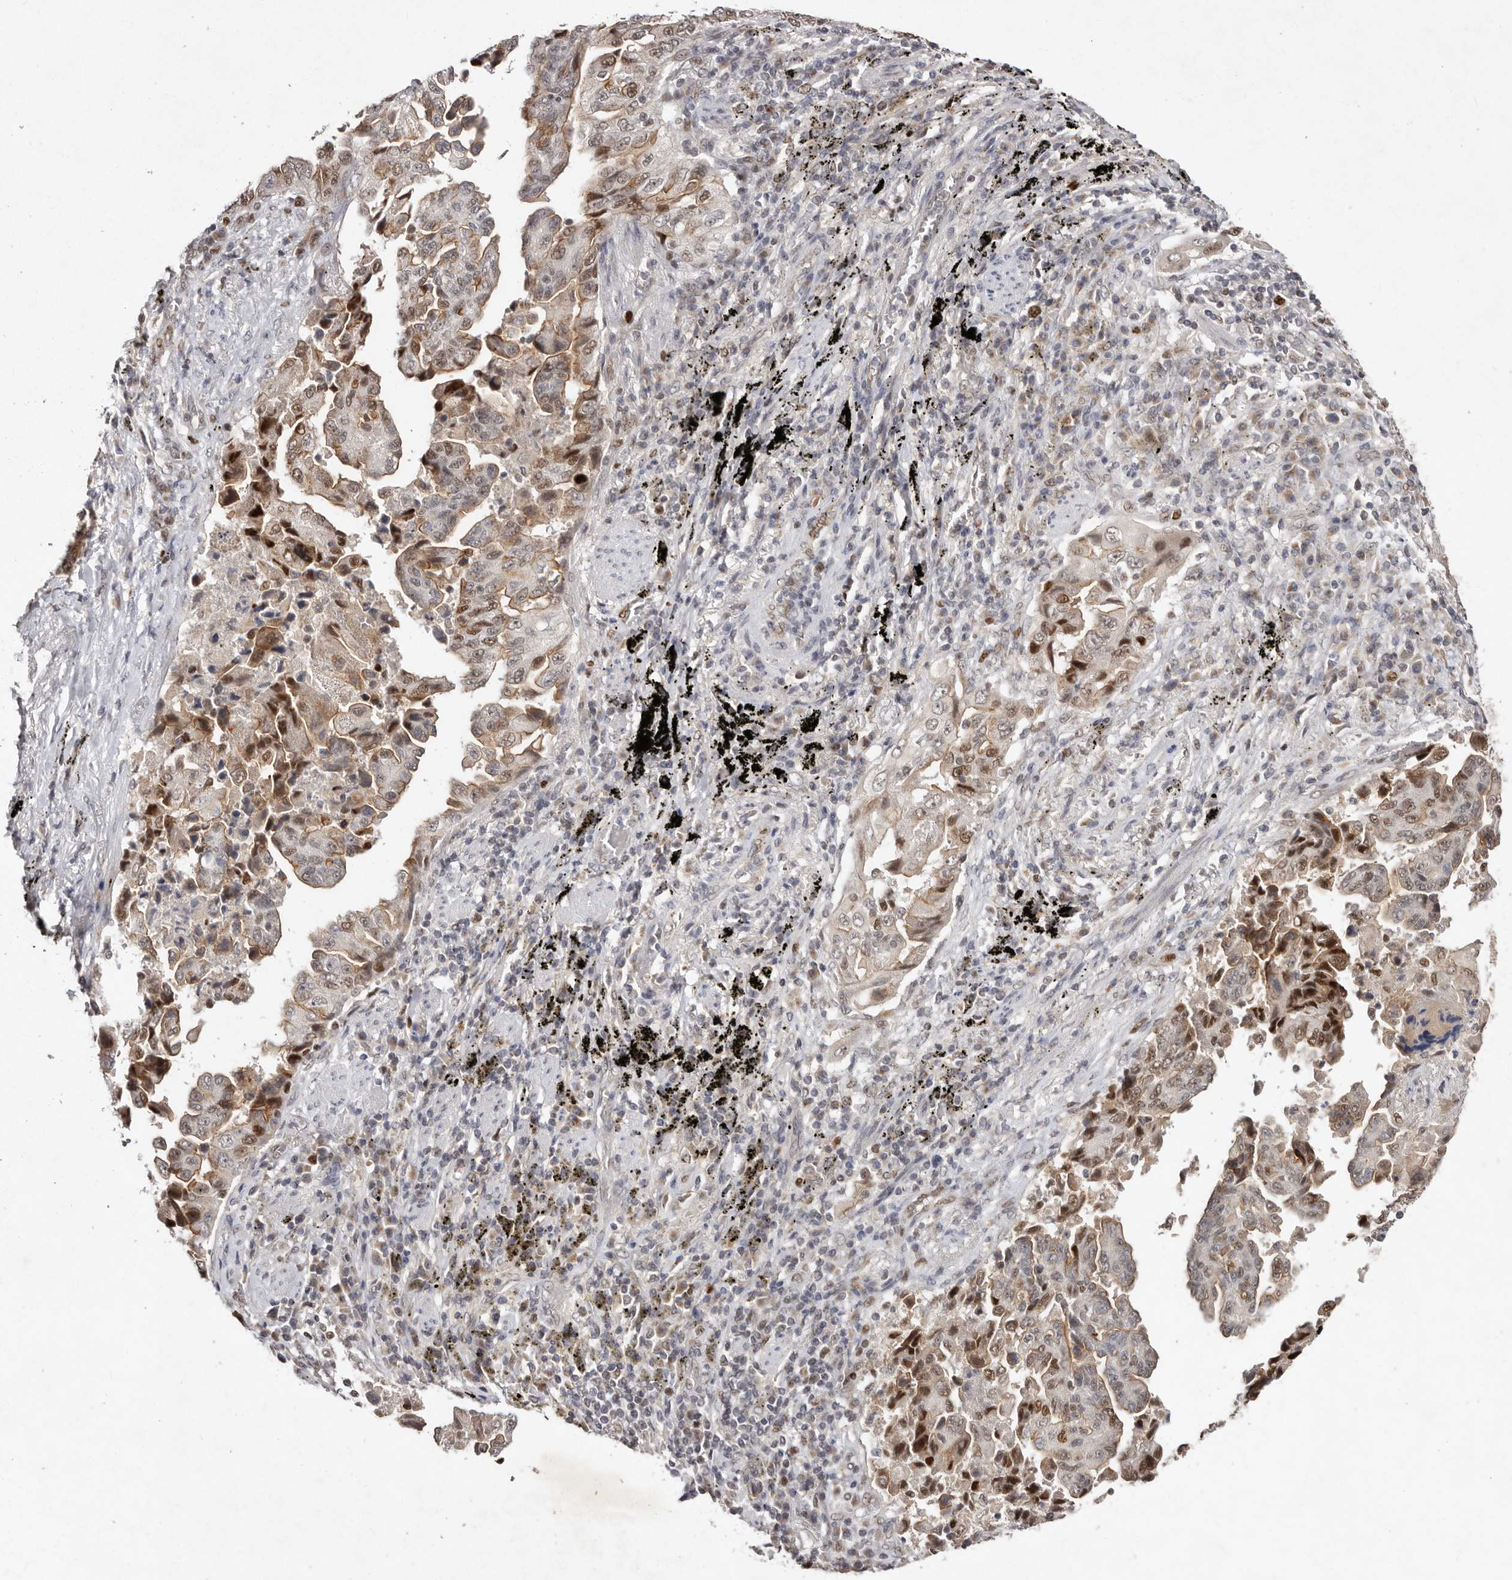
{"staining": {"intensity": "moderate", "quantity": "25%-75%", "location": "cytoplasmic/membranous,nuclear"}, "tissue": "lung cancer", "cell_type": "Tumor cells", "image_type": "cancer", "snomed": [{"axis": "morphology", "description": "Adenocarcinoma, NOS"}, {"axis": "topography", "description": "Lung"}], "caption": "Protein analysis of lung cancer tissue shows moderate cytoplasmic/membranous and nuclear expression in approximately 25%-75% of tumor cells. Nuclei are stained in blue.", "gene": "KLF7", "patient": {"sex": "female", "age": 51}}